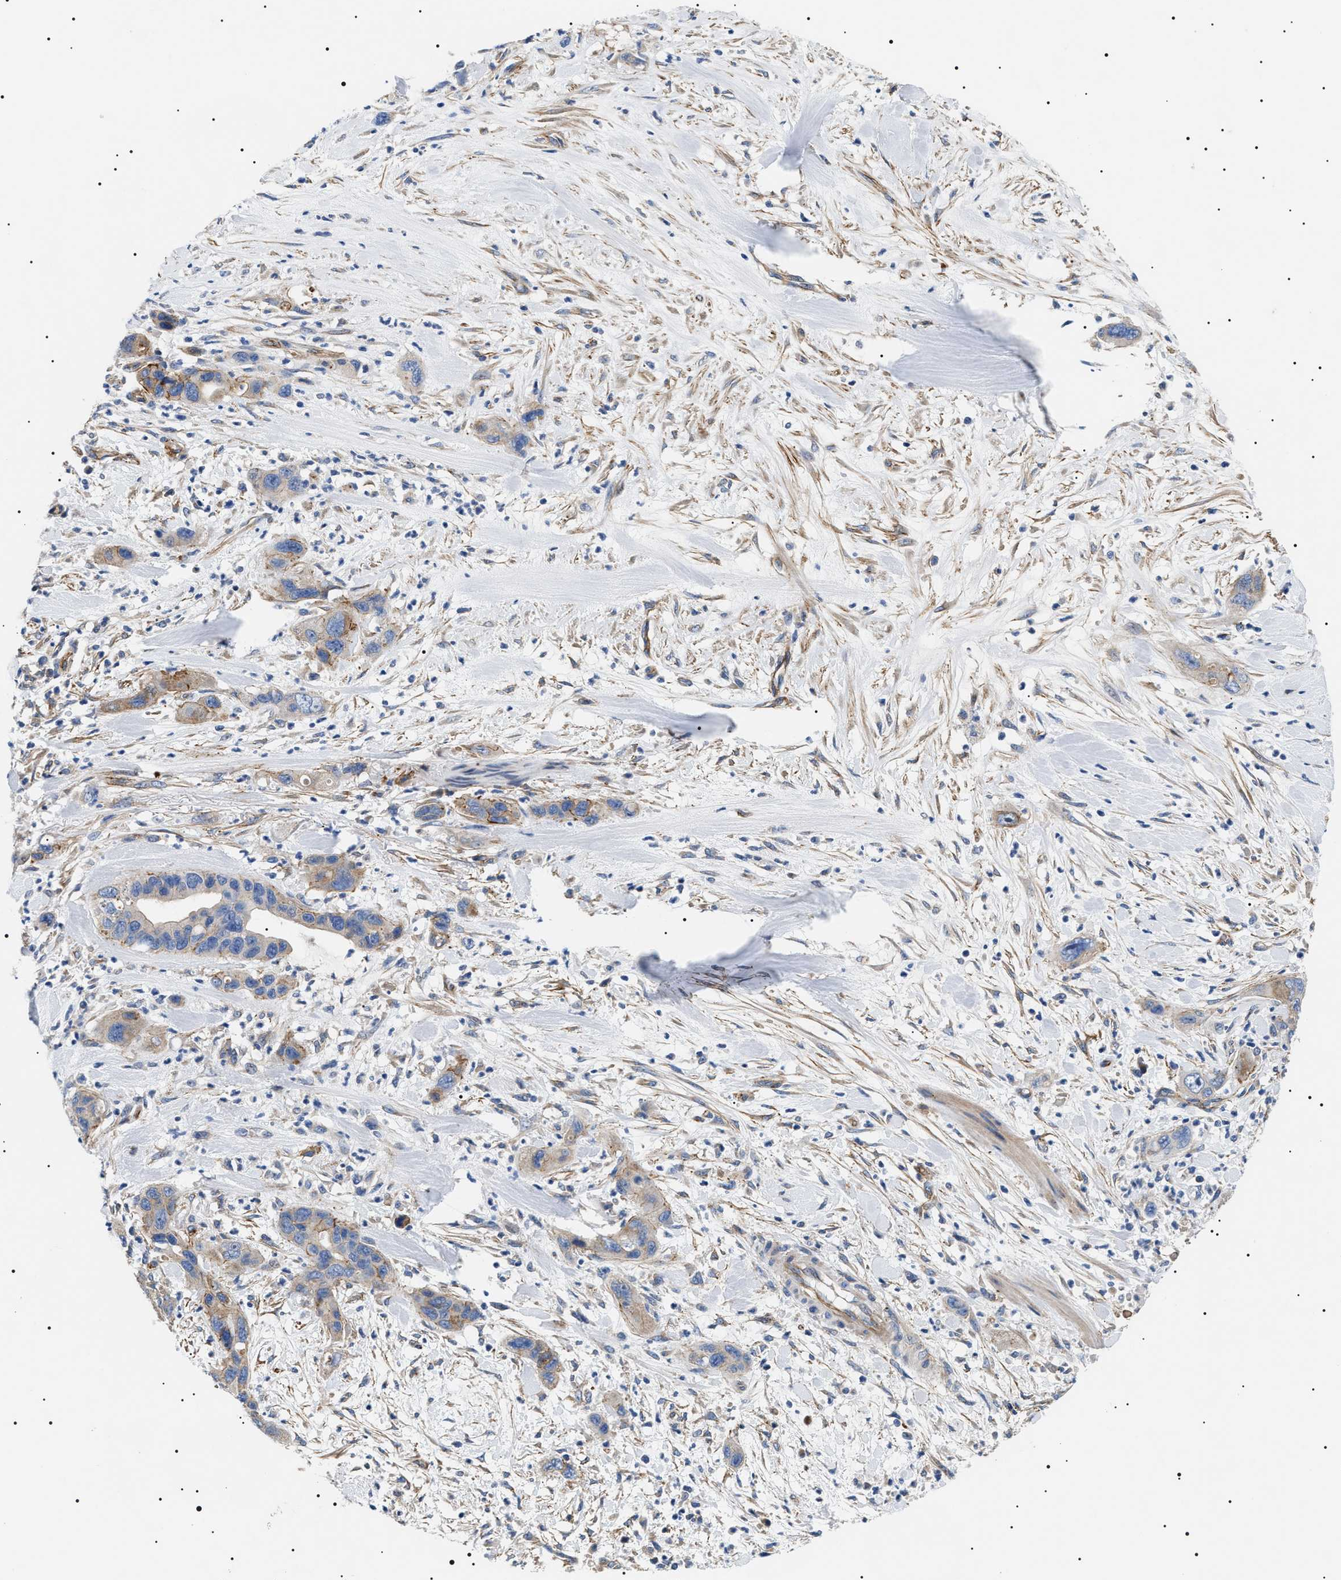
{"staining": {"intensity": "moderate", "quantity": "25%-75%", "location": "cytoplasmic/membranous"}, "tissue": "pancreatic cancer", "cell_type": "Tumor cells", "image_type": "cancer", "snomed": [{"axis": "morphology", "description": "Adenocarcinoma, NOS"}, {"axis": "topography", "description": "Pancreas"}], "caption": "Protein staining by immunohistochemistry demonstrates moderate cytoplasmic/membranous positivity in about 25%-75% of tumor cells in pancreatic cancer.", "gene": "TMEM222", "patient": {"sex": "female", "age": 71}}